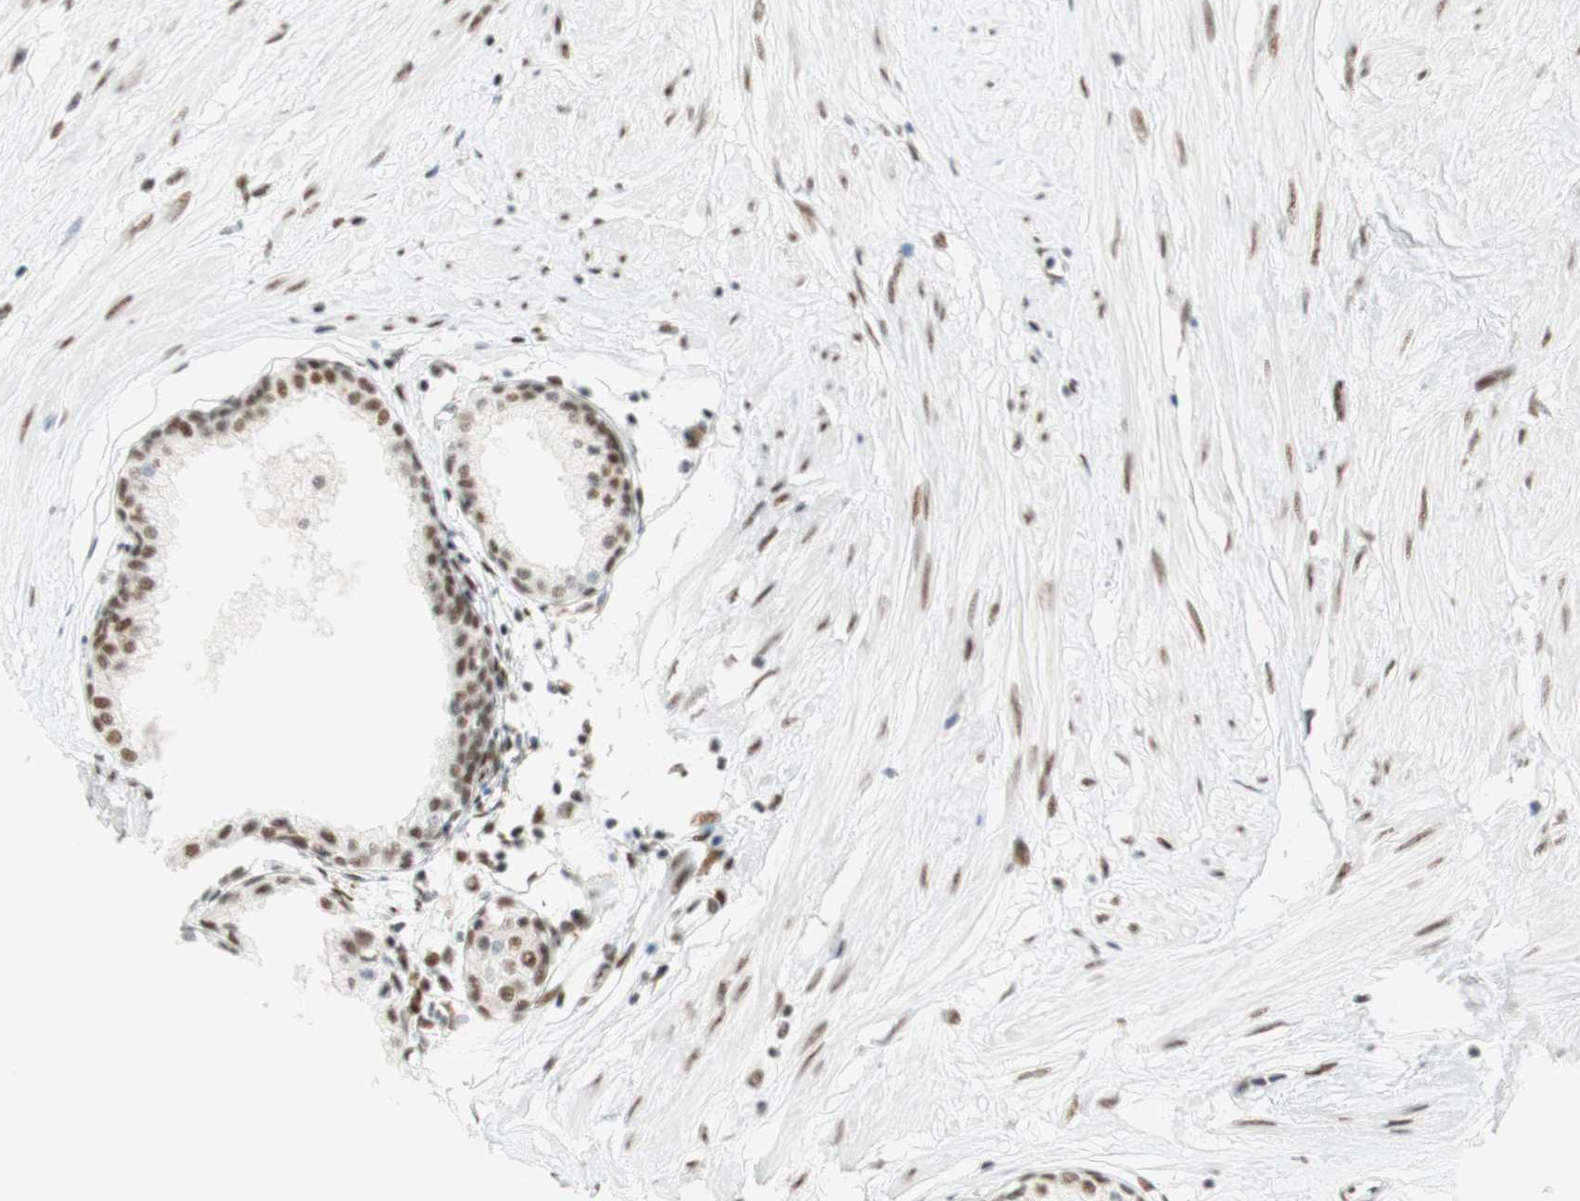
{"staining": {"intensity": "moderate", "quantity": ">75%", "location": "nuclear"}, "tissue": "prostate", "cell_type": "Glandular cells", "image_type": "normal", "snomed": [{"axis": "morphology", "description": "Normal tissue, NOS"}, {"axis": "topography", "description": "Prostate"}, {"axis": "topography", "description": "Seminal veicle"}], "caption": "Protein staining displays moderate nuclear staining in about >75% of glandular cells in normal prostate.", "gene": "RNF20", "patient": {"sex": "male", "age": 60}}